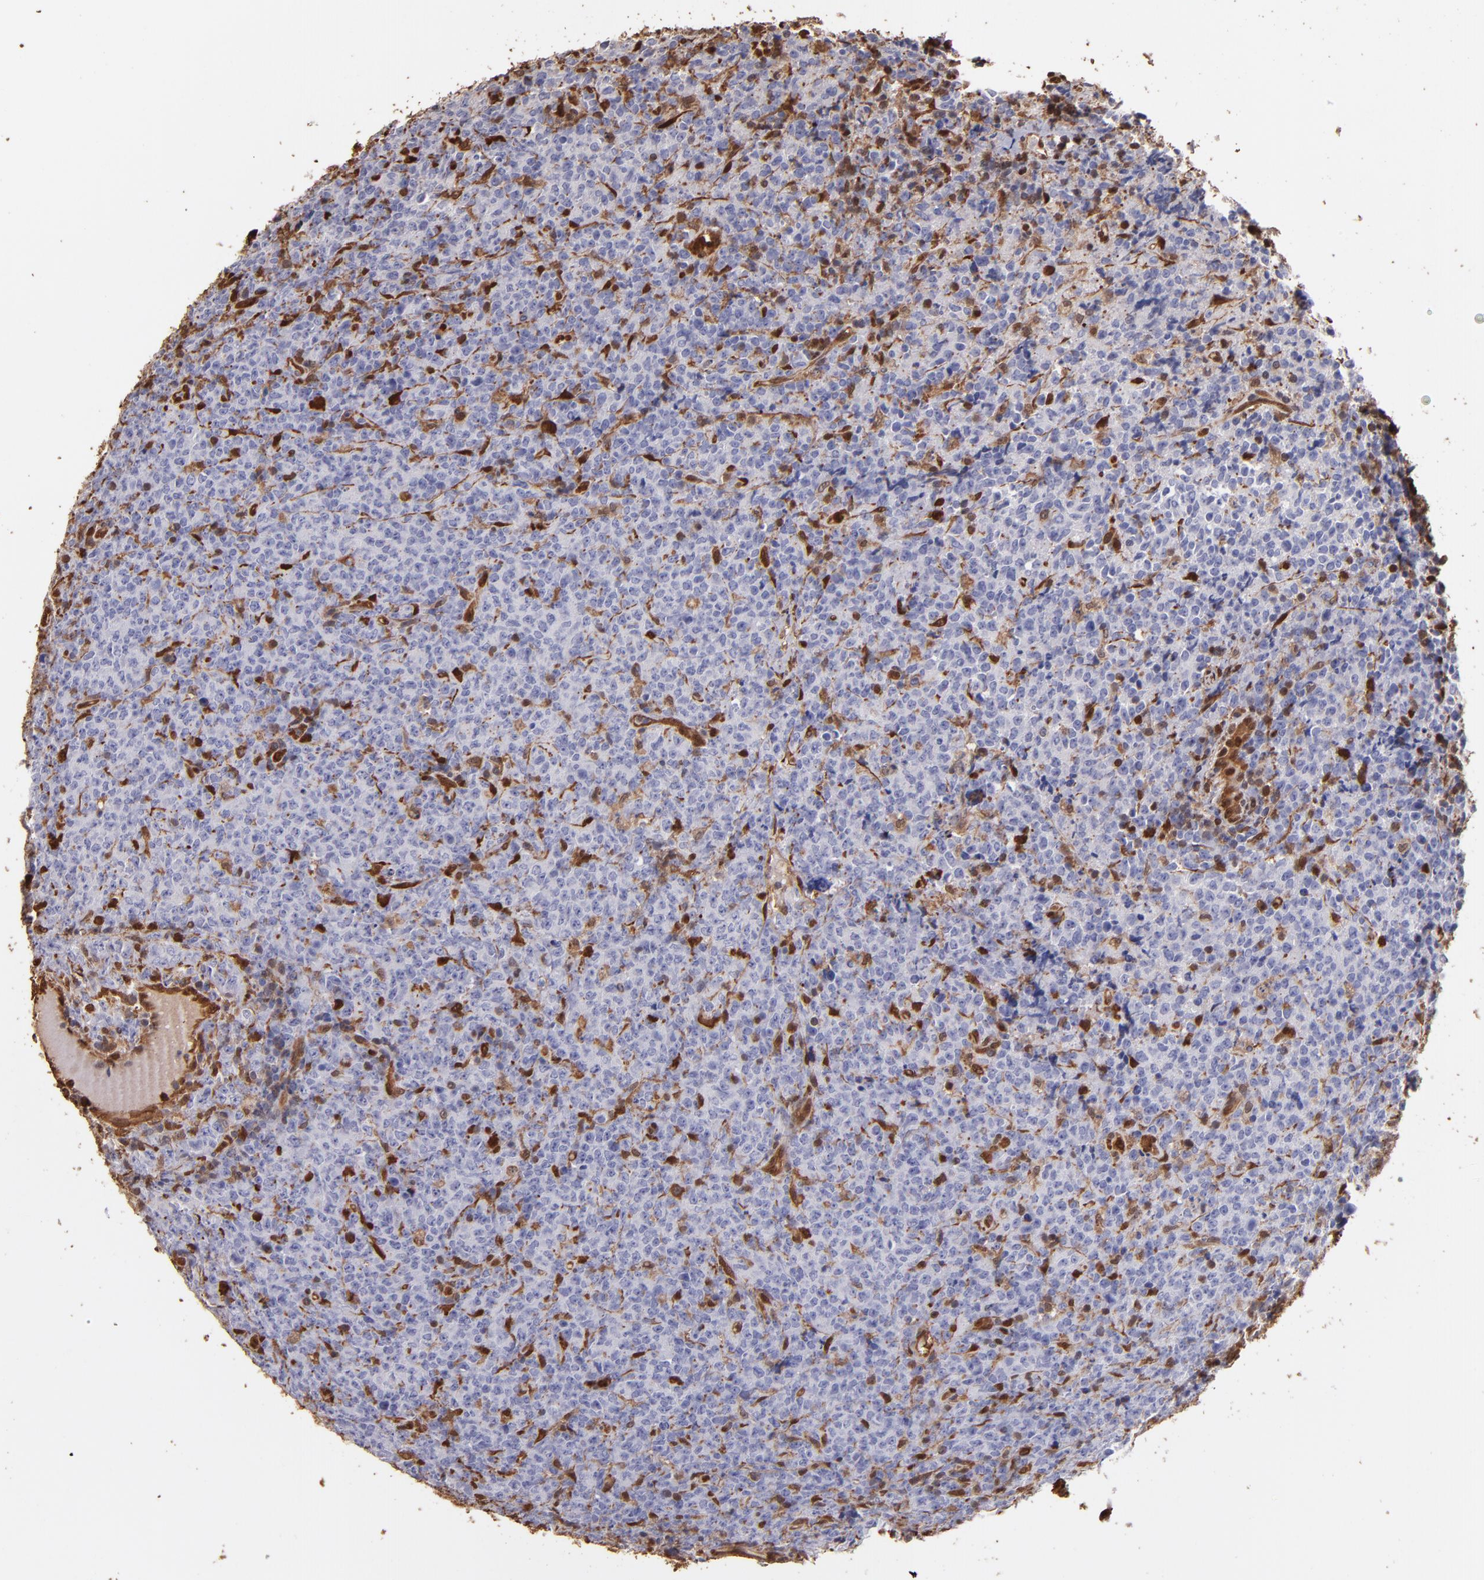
{"staining": {"intensity": "strong", "quantity": "<25%", "location": "cytoplasmic/membranous,nuclear"}, "tissue": "lymphoma", "cell_type": "Tumor cells", "image_type": "cancer", "snomed": [{"axis": "morphology", "description": "Malignant lymphoma, non-Hodgkin's type, High grade"}, {"axis": "topography", "description": "Tonsil"}], "caption": "Lymphoma tissue reveals strong cytoplasmic/membranous and nuclear staining in about <25% of tumor cells", "gene": "S100A6", "patient": {"sex": "female", "age": 36}}